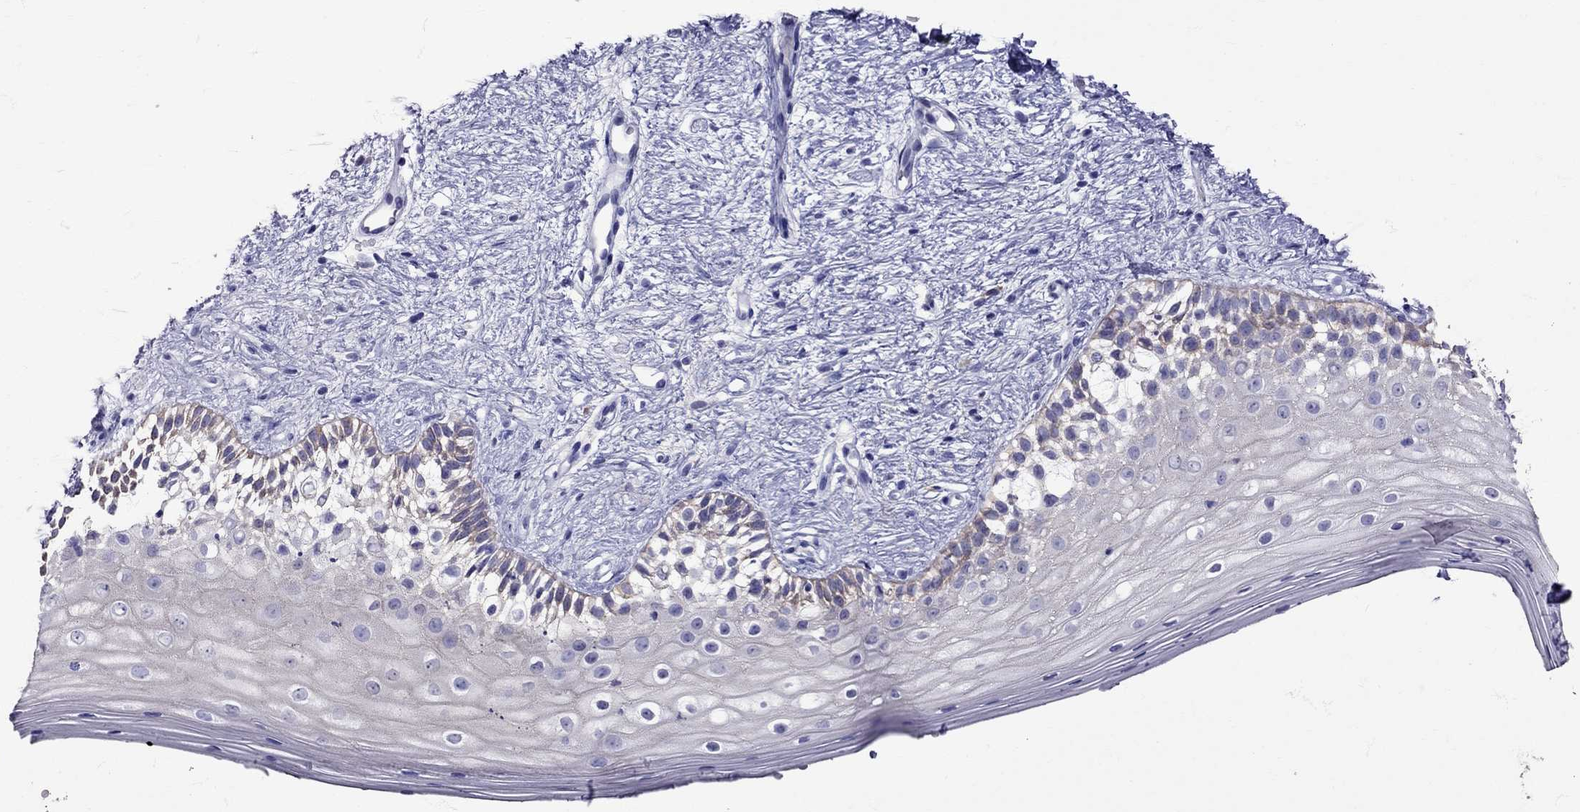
{"staining": {"intensity": "negative", "quantity": "none", "location": "none"}, "tissue": "vagina", "cell_type": "Squamous epithelial cells", "image_type": "normal", "snomed": [{"axis": "morphology", "description": "Normal tissue, NOS"}, {"axis": "topography", "description": "Vagina"}], "caption": "IHC of normal vagina exhibits no staining in squamous epithelial cells. (DAB immunohistochemistry visualized using brightfield microscopy, high magnification).", "gene": "TBR1", "patient": {"sex": "female", "age": 47}}